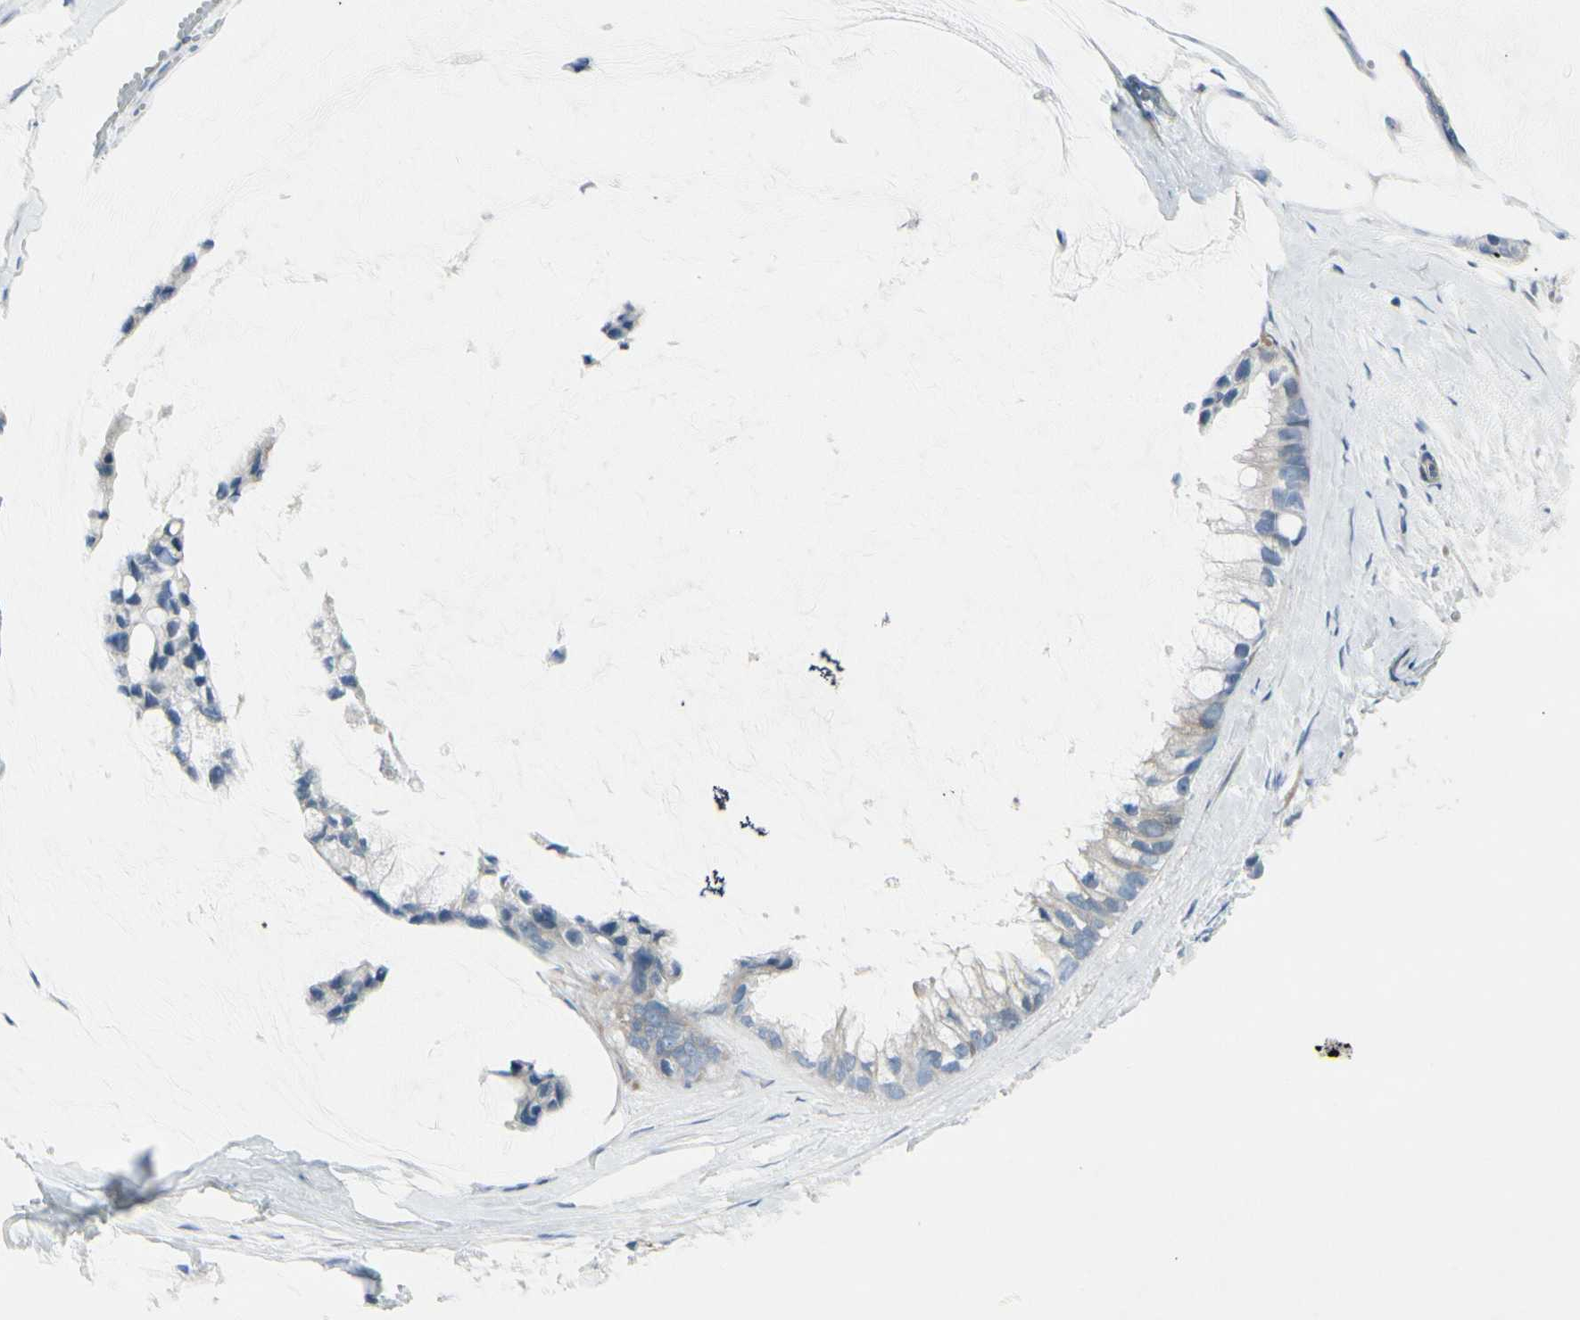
{"staining": {"intensity": "negative", "quantity": "none", "location": "none"}, "tissue": "ovarian cancer", "cell_type": "Tumor cells", "image_type": "cancer", "snomed": [{"axis": "morphology", "description": "Cystadenocarcinoma, mucinous, NOS"}, {"axis": "topography", "description": "Ovary"}], "caption": "Tumor cells are negative for brown protein staining in mucinous cystadenocarcinoma (ovarian). (DAB (3,3'-diaminobenzidine) immunohistochemistry with hematoxylin counter stain).", "gene": "MAP2", "patient": {"sex": "female", "age": 39}}